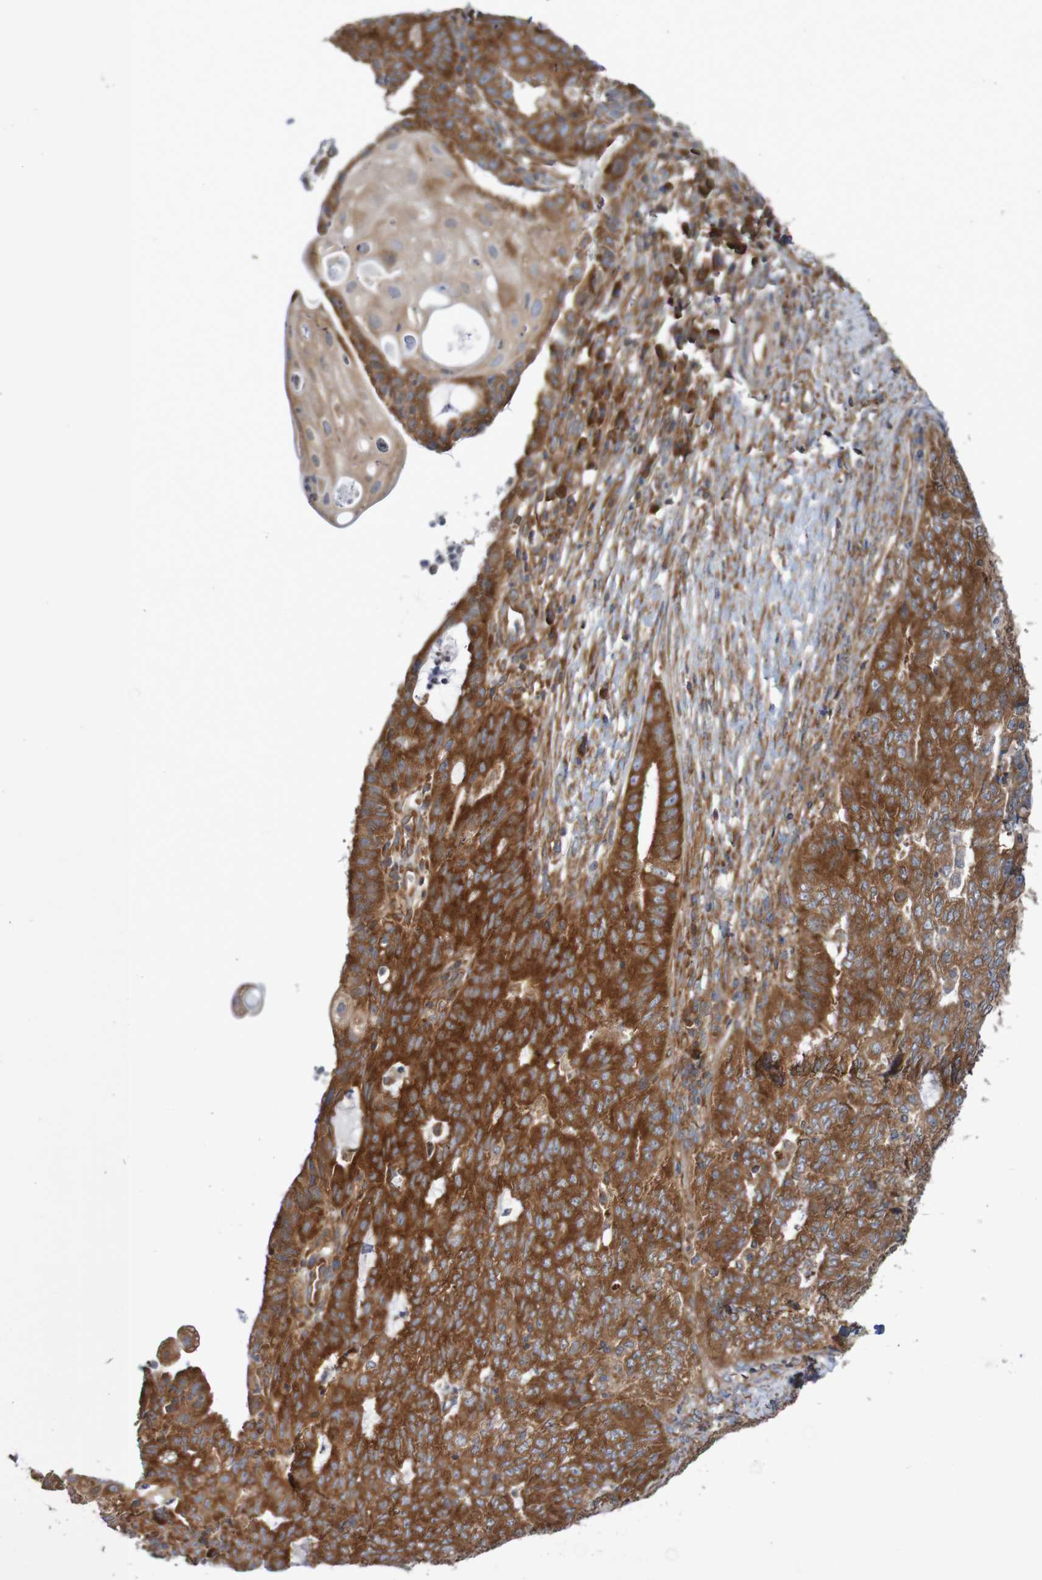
{"staining": {"intensity": "strong", "quantity": ">75%", "location": "cytoplasmic/membranous"}, "tissue": "endometrial cancer", "cell_type": "Tumor cells", "image_type": "cancer", "snomed": [{"axis": "morphology", "description": "Adenocarcinoma, NOS"}, {"axis": "topography", "description": "Endometrium"}], "caption": "IHC photomicrograph of neoplastic tissue: endometrial cancer (adenocarcinoma) stained using immunohistochemistry (IHC) demonstrates high levels of strong protein expression localized specifically in the cytoplasmic/membranous of tumor cells, appearing as a cytoplasmic/membranous brown color.", "gene": "LRRC47", "patient": {"sex": "female", "age": 32}}